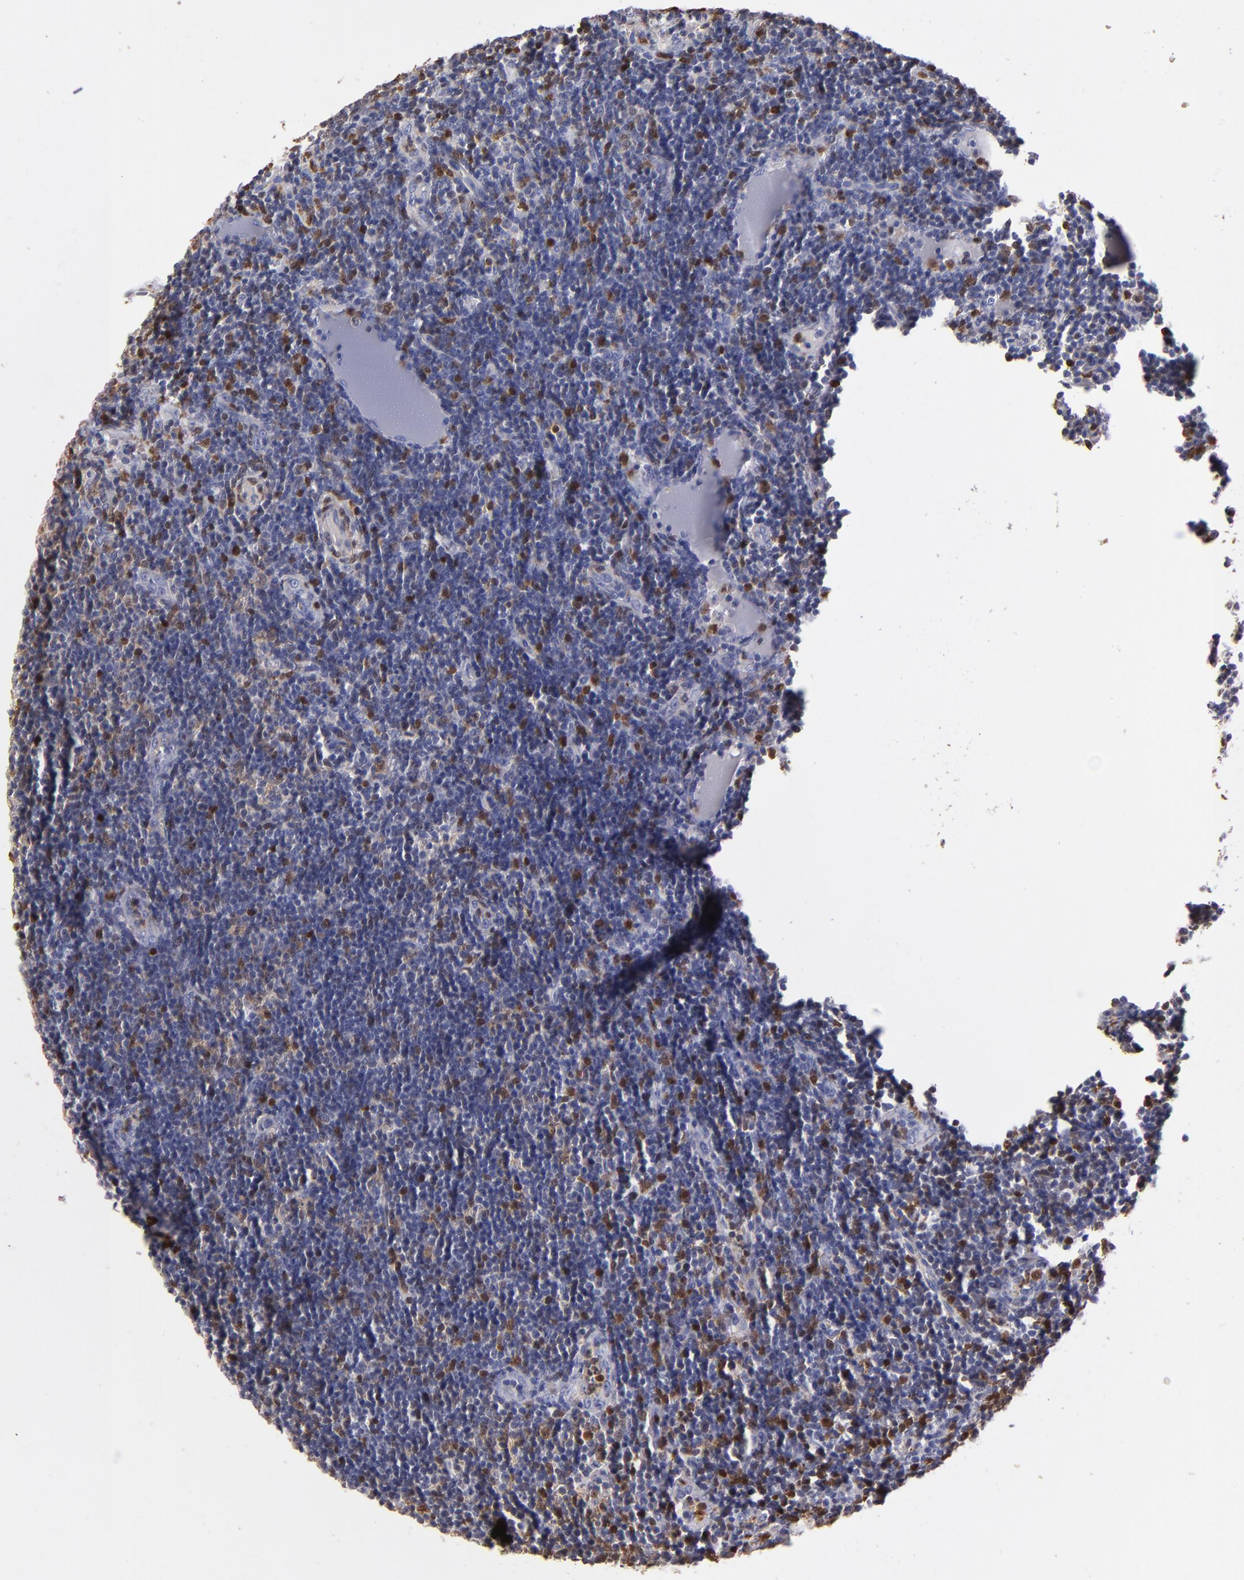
{"staining": {"intensity": "moderate", "quantity": "<25%", "location": "cytoplasmic/membranous"}, "tissue": "lymph node", "cell_type": "Germinal center cells", "image_type": "normal", "snomed": [{"axis": "morphology", "description": "Normal tissue, NOS"}, {"axis": "morphology", "description": "Inflammation, NOS"}, {"axis": "topography", "description": "Lymph node"}, {"axis": "topography", "description": "Salivary gland"}], "caption": "A high-resolution image shows immunohistochemistry staining of benign lymph node, which reveals moderate cytoplasmic/membranous staining in approximately <25% of germinal center cells. The staining is performed using DAB brown chromogen to label protein expression. The nuclei are counter-stained blue using hematoxylin.", "gene": "S100A4", "patient": {"sex": "male", "age": 3}}